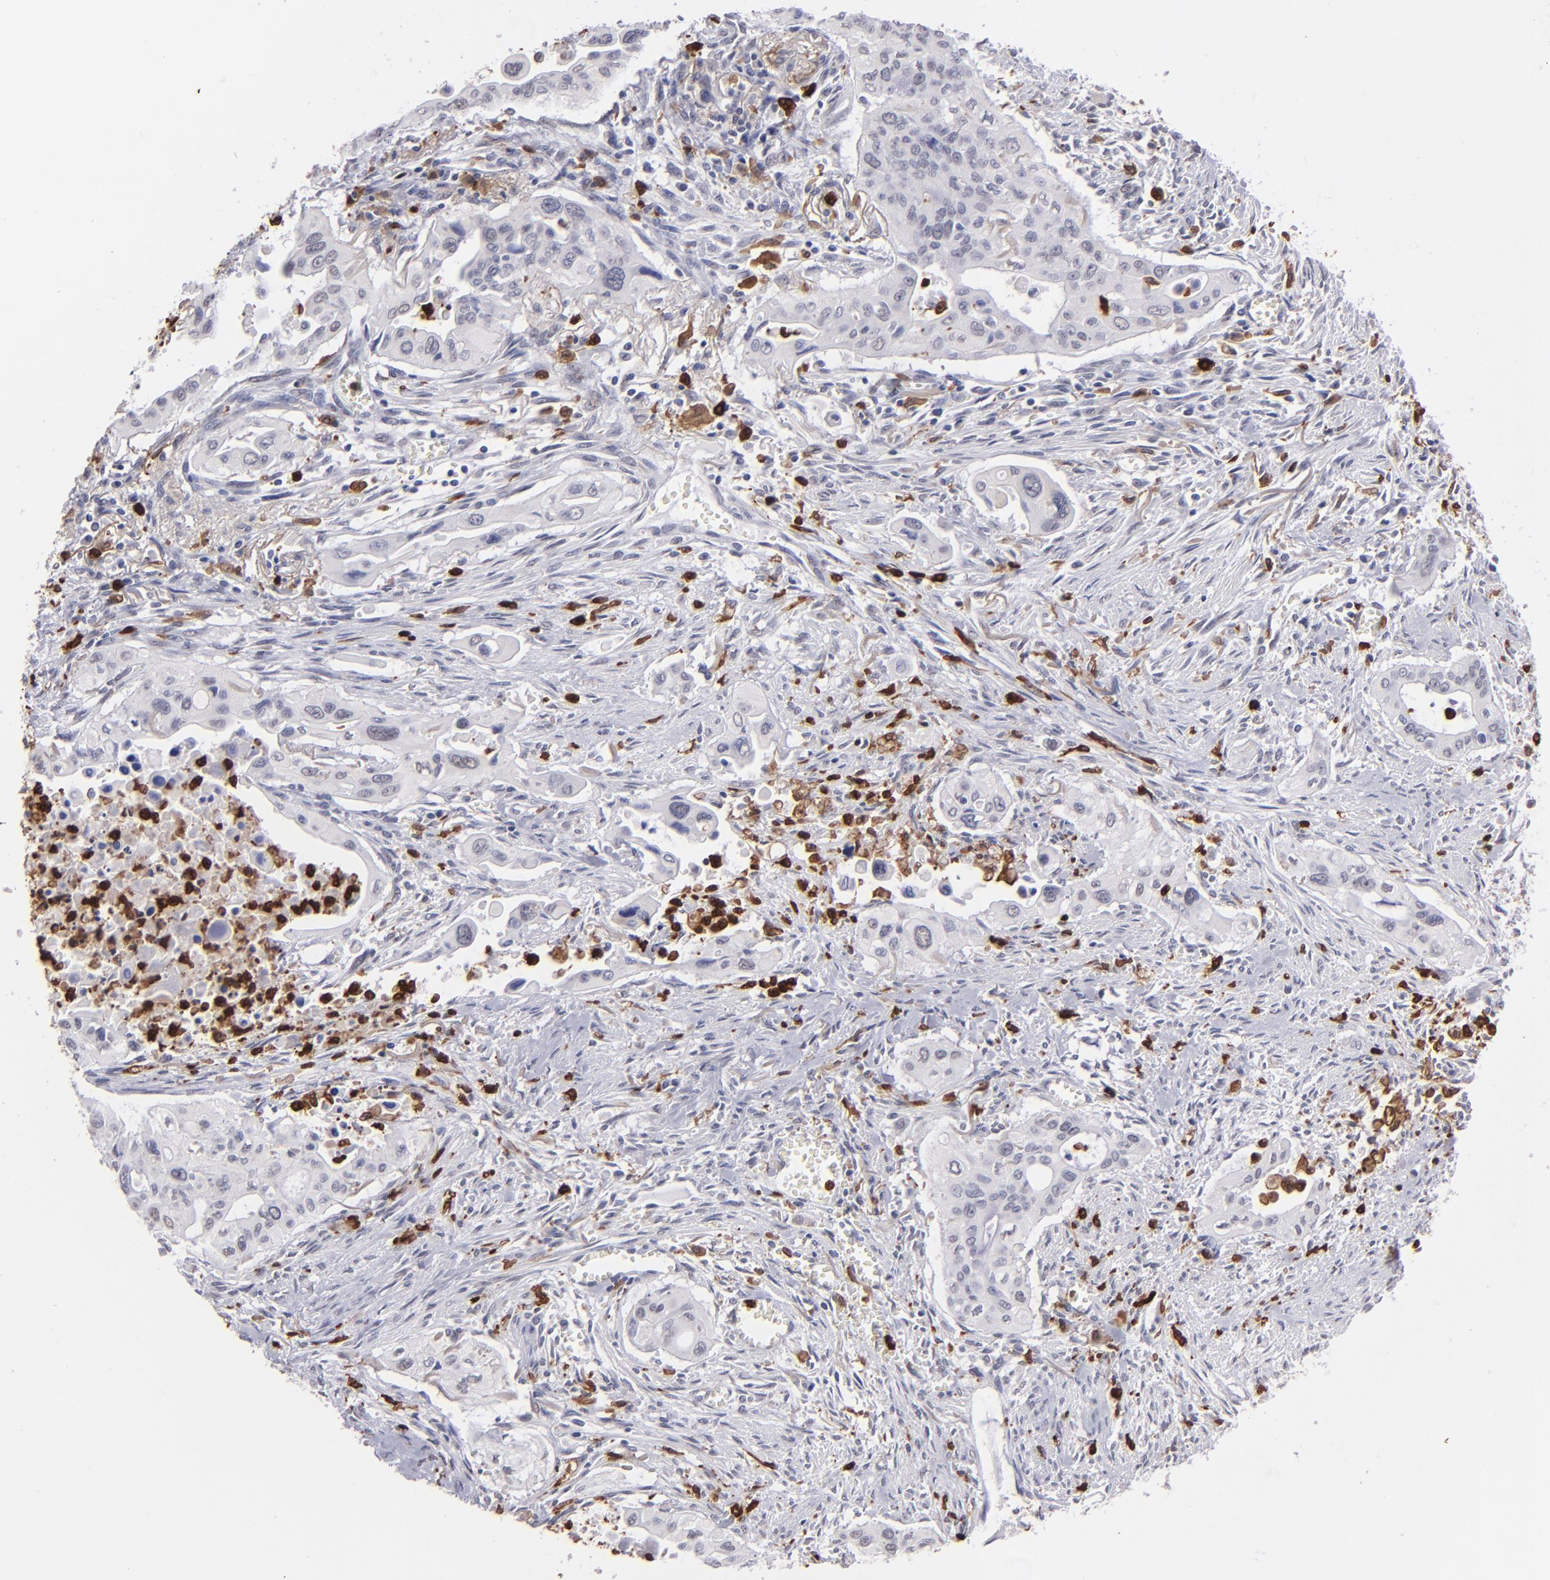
{"staining": {"intensity": "negative", "quantity": "none", "location": "none"}, "tissue": "pancreatic cancer", "cell_type": "Tumor cells", "image_type": "cancer", "snomed": [{"axis": "morphology", "description": "Adenocarcinoma, NOS"}, {"axis": "topography", "description": "Pancreas"}], "caption": "This is an IHC photomicrograph of human pancreatic adenocarcinoma. There is no positivity in tumor cells.", "gene": "NCF2", "patient": {"sex": "male", "age": 77}}